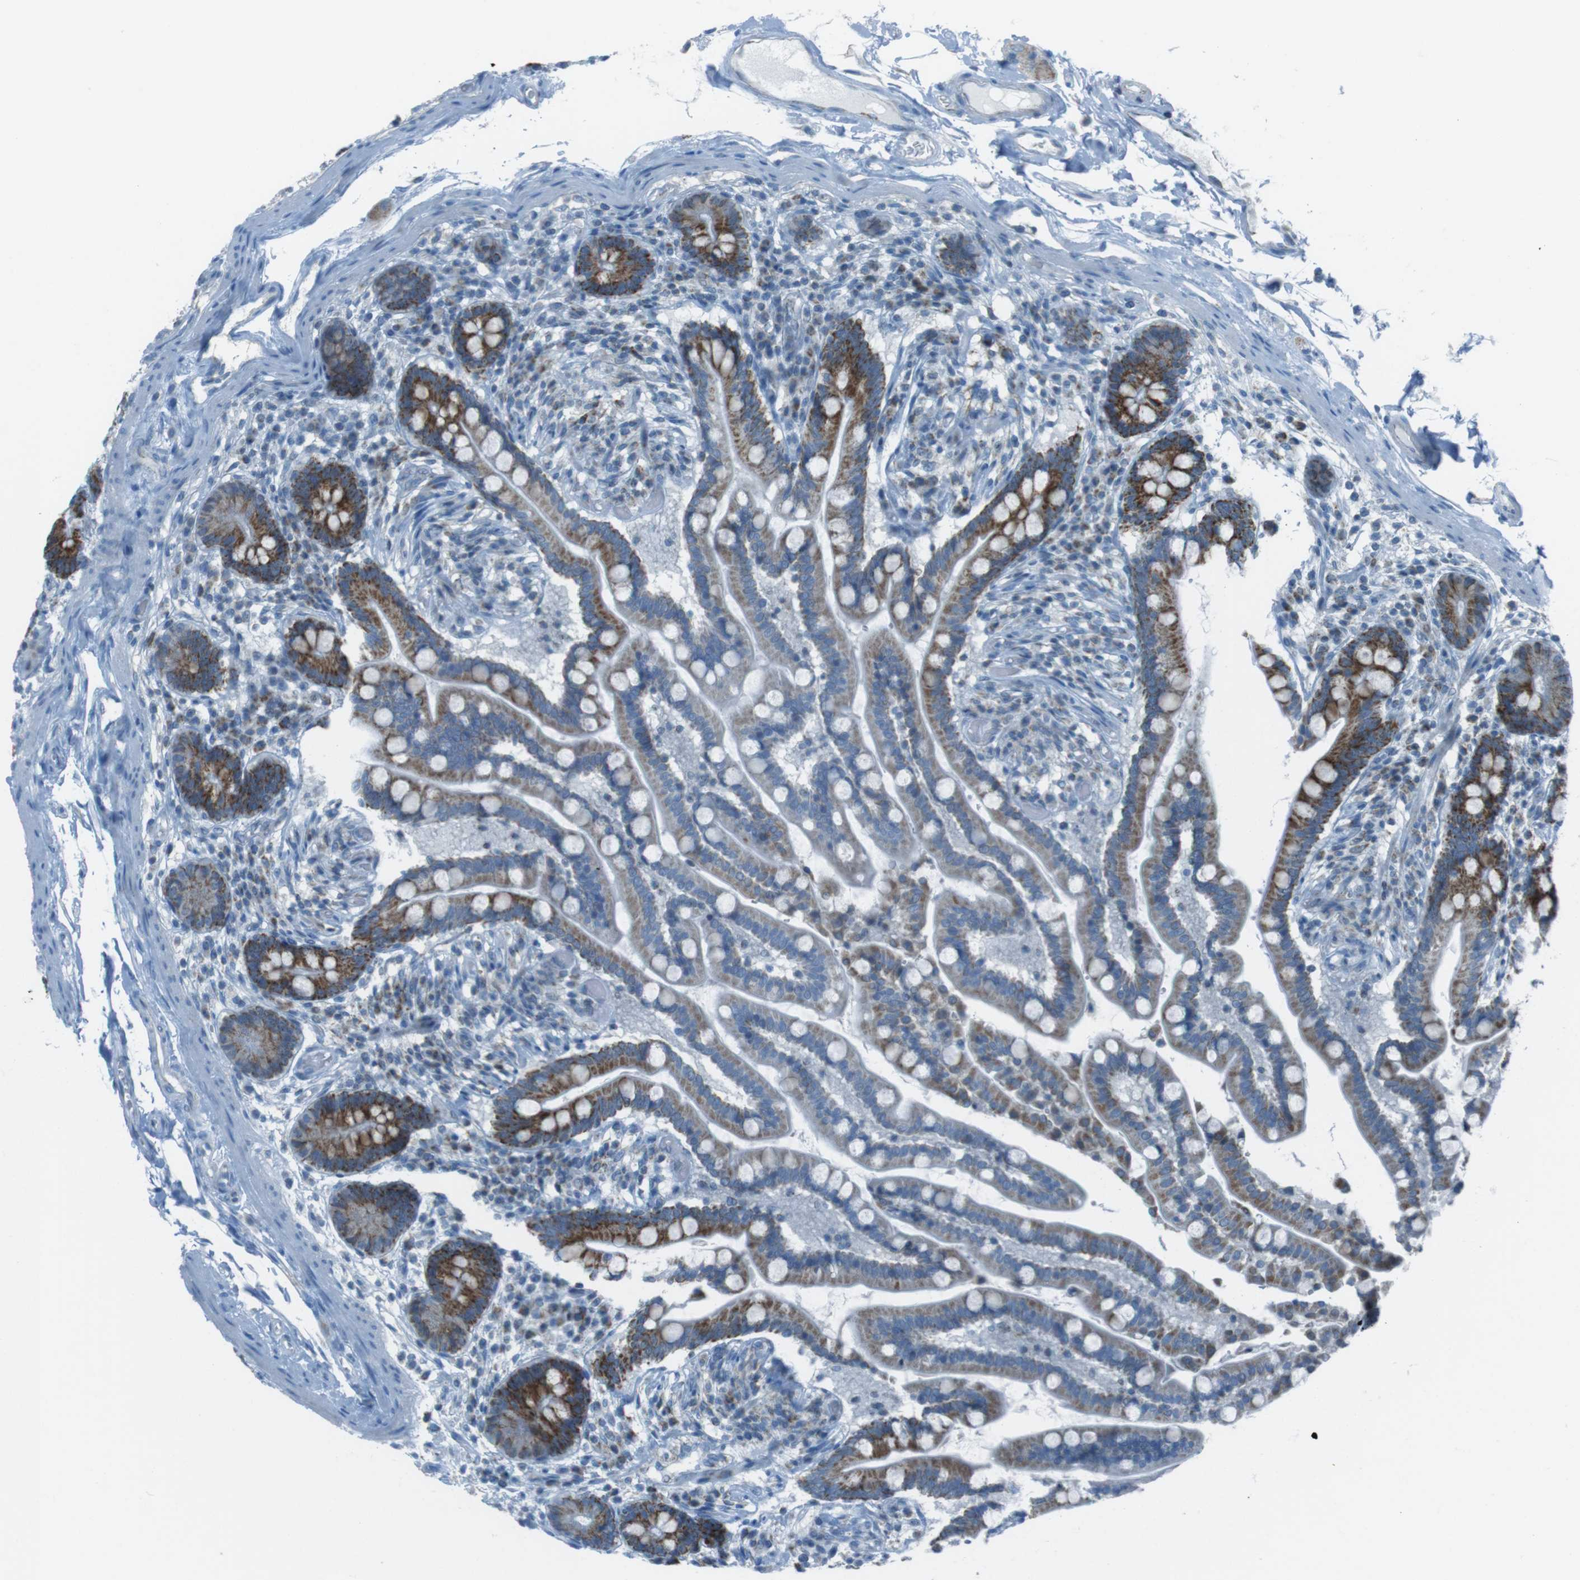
{"staining": {"intensity": "moderate", "quantity": "<25%", "location": "cytoplasmic/membranous"}, "tissue": "colon", "cell_type": "Endothelial cells", "image_type": "normal", "snomed": [{"axis": "morphology", "description": "Normal tissue, NOS"}, {"axis": "topography", "description": "Colon"}], "caption": "This histopathology image shows IHC staining of unremarkable colon, with low moderate cytoplasmic/membranous staining in about <25% of endothelial cells.", "gene": "DNAJA3", "patient": {"sex": "male", "age": 73}}